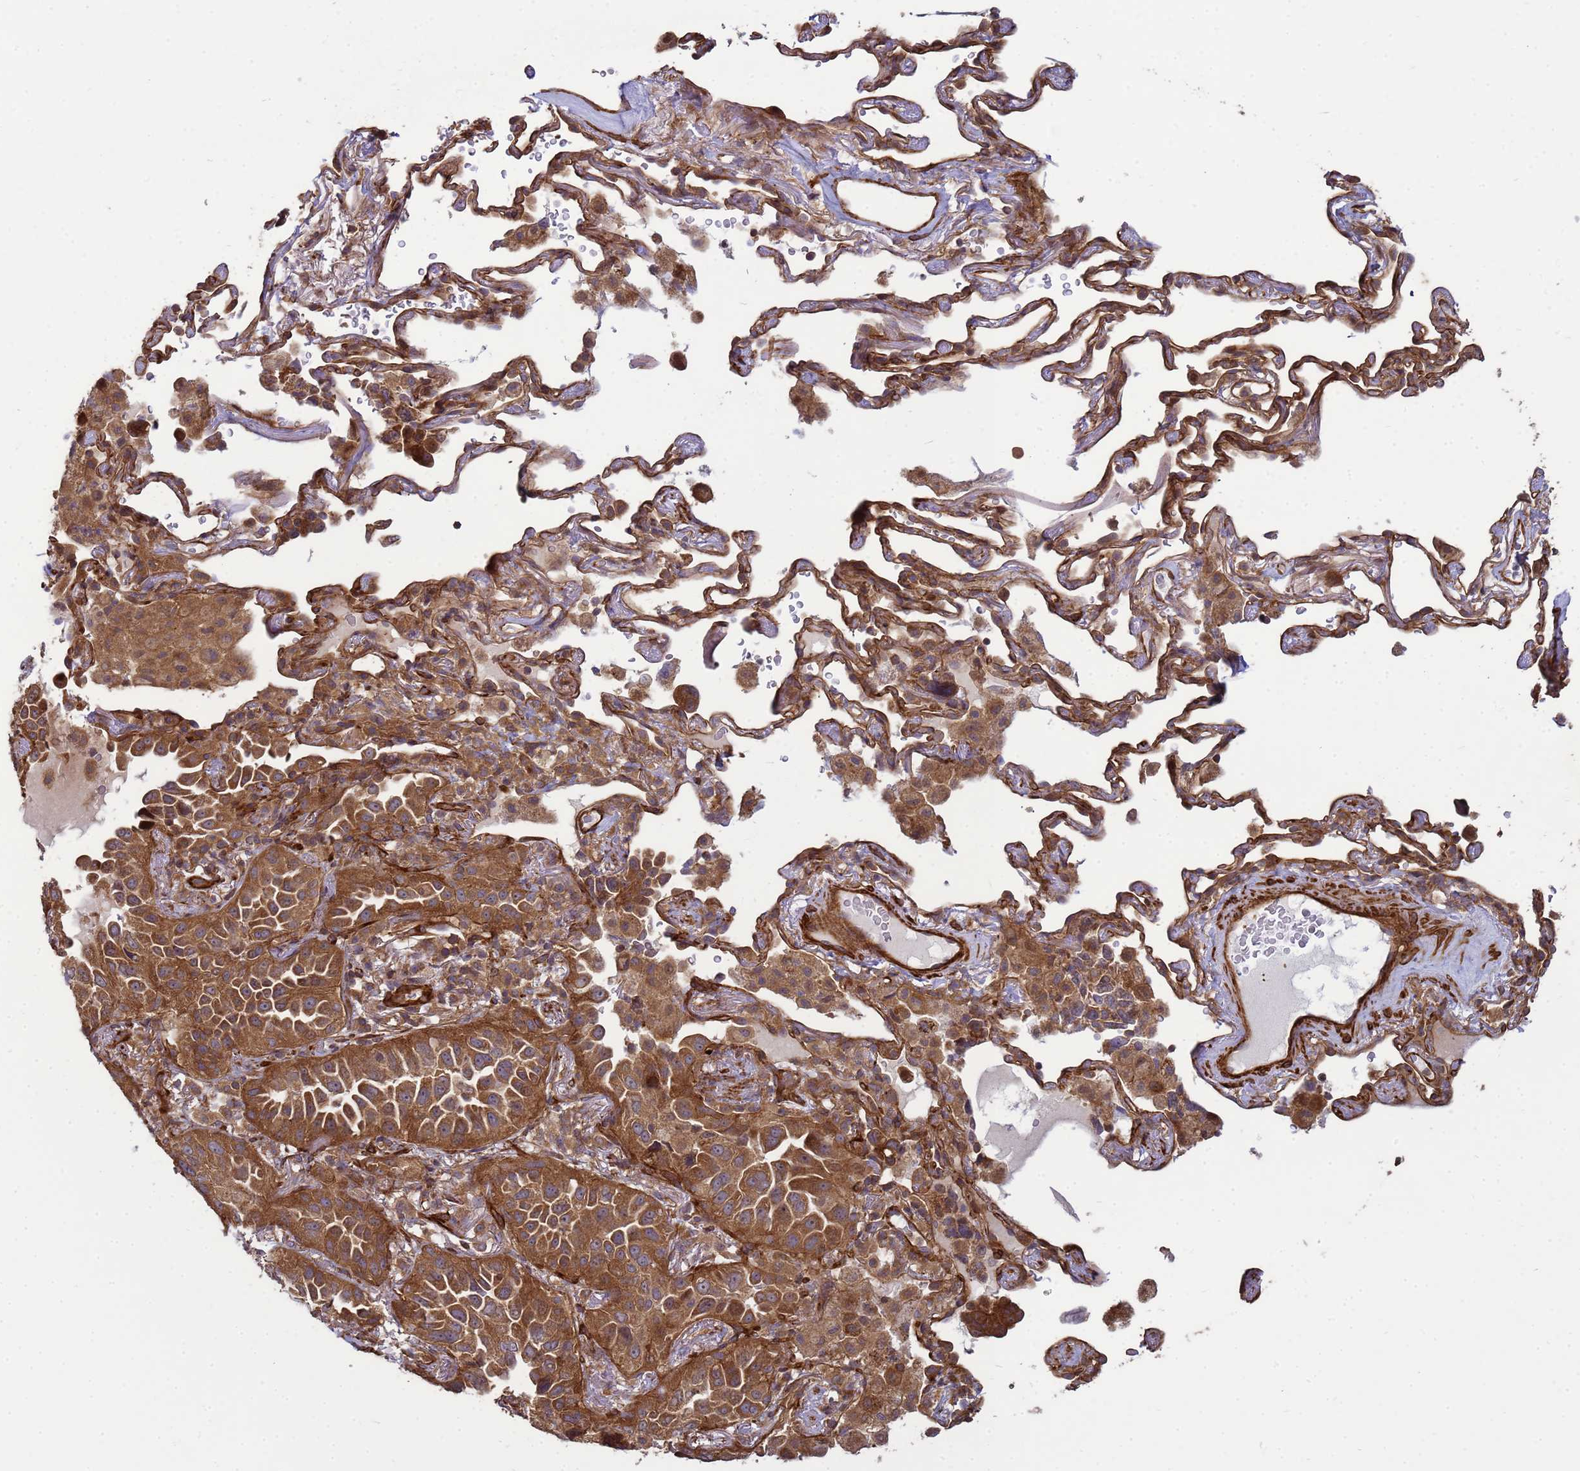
{"staining": {"intensity": "strong", "quantity": ">75%", "location": "cytoplasmic/membranous"}, "tissue": "lung cancer", "cell_type": "Tumor cells", "image_type": "cancer", "snomed": [{"axis": "morphology", "description": "Adenocarcinoma, NOS"}, {"axis": "topography", "description": "Lung"}], "caption": "Protein expression analysis of human adenocarcinoma (lung) reveals strong cytoplasmic/membranous expression in approximately >75% of tumor cells.", "gene": "CNOT1", "patient": {"sex": "female", "age": 69}}